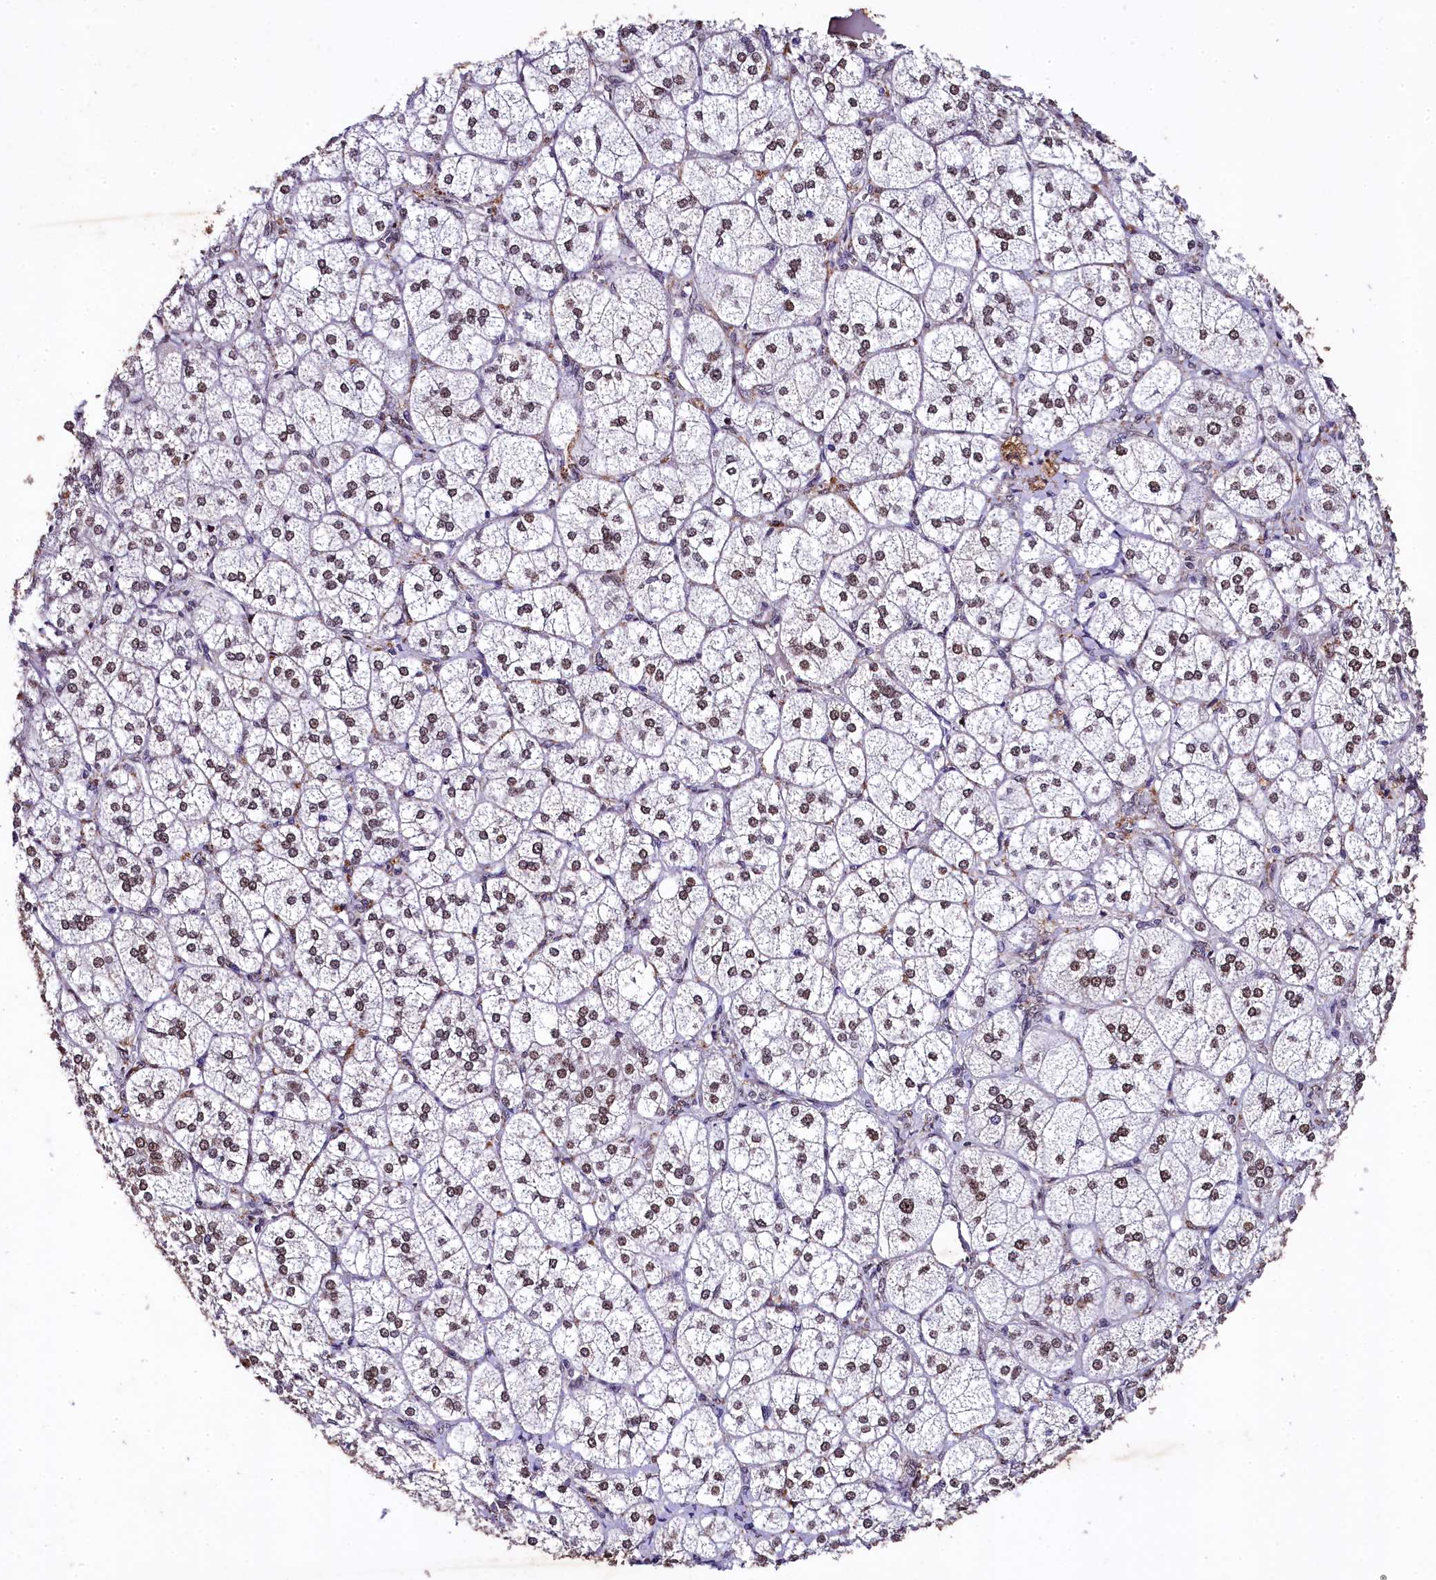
{"staining": {"intensity": "moderate", "quantity": ">75%", "location": "nuclear"}, "tissue": "adrenal gland", "cell_type": "Glandular cells", "image_type": "normal", "snomed": [{"axis": "morphology", "description": "Normal tissue, NOS"}, {"axis": "topography", "description": "Adrenal gland"}], "caption": "This micrograph demonstrates benign adrenal gland stained with immunohistochemistry (IHC) to label a protein in brown. The nuclear of glandular cells show moderate positivity for the protein. Nuclei are counter-stained blue.", "gene": "SAMD10", "patient": {"sex": "female", "age": 61}}